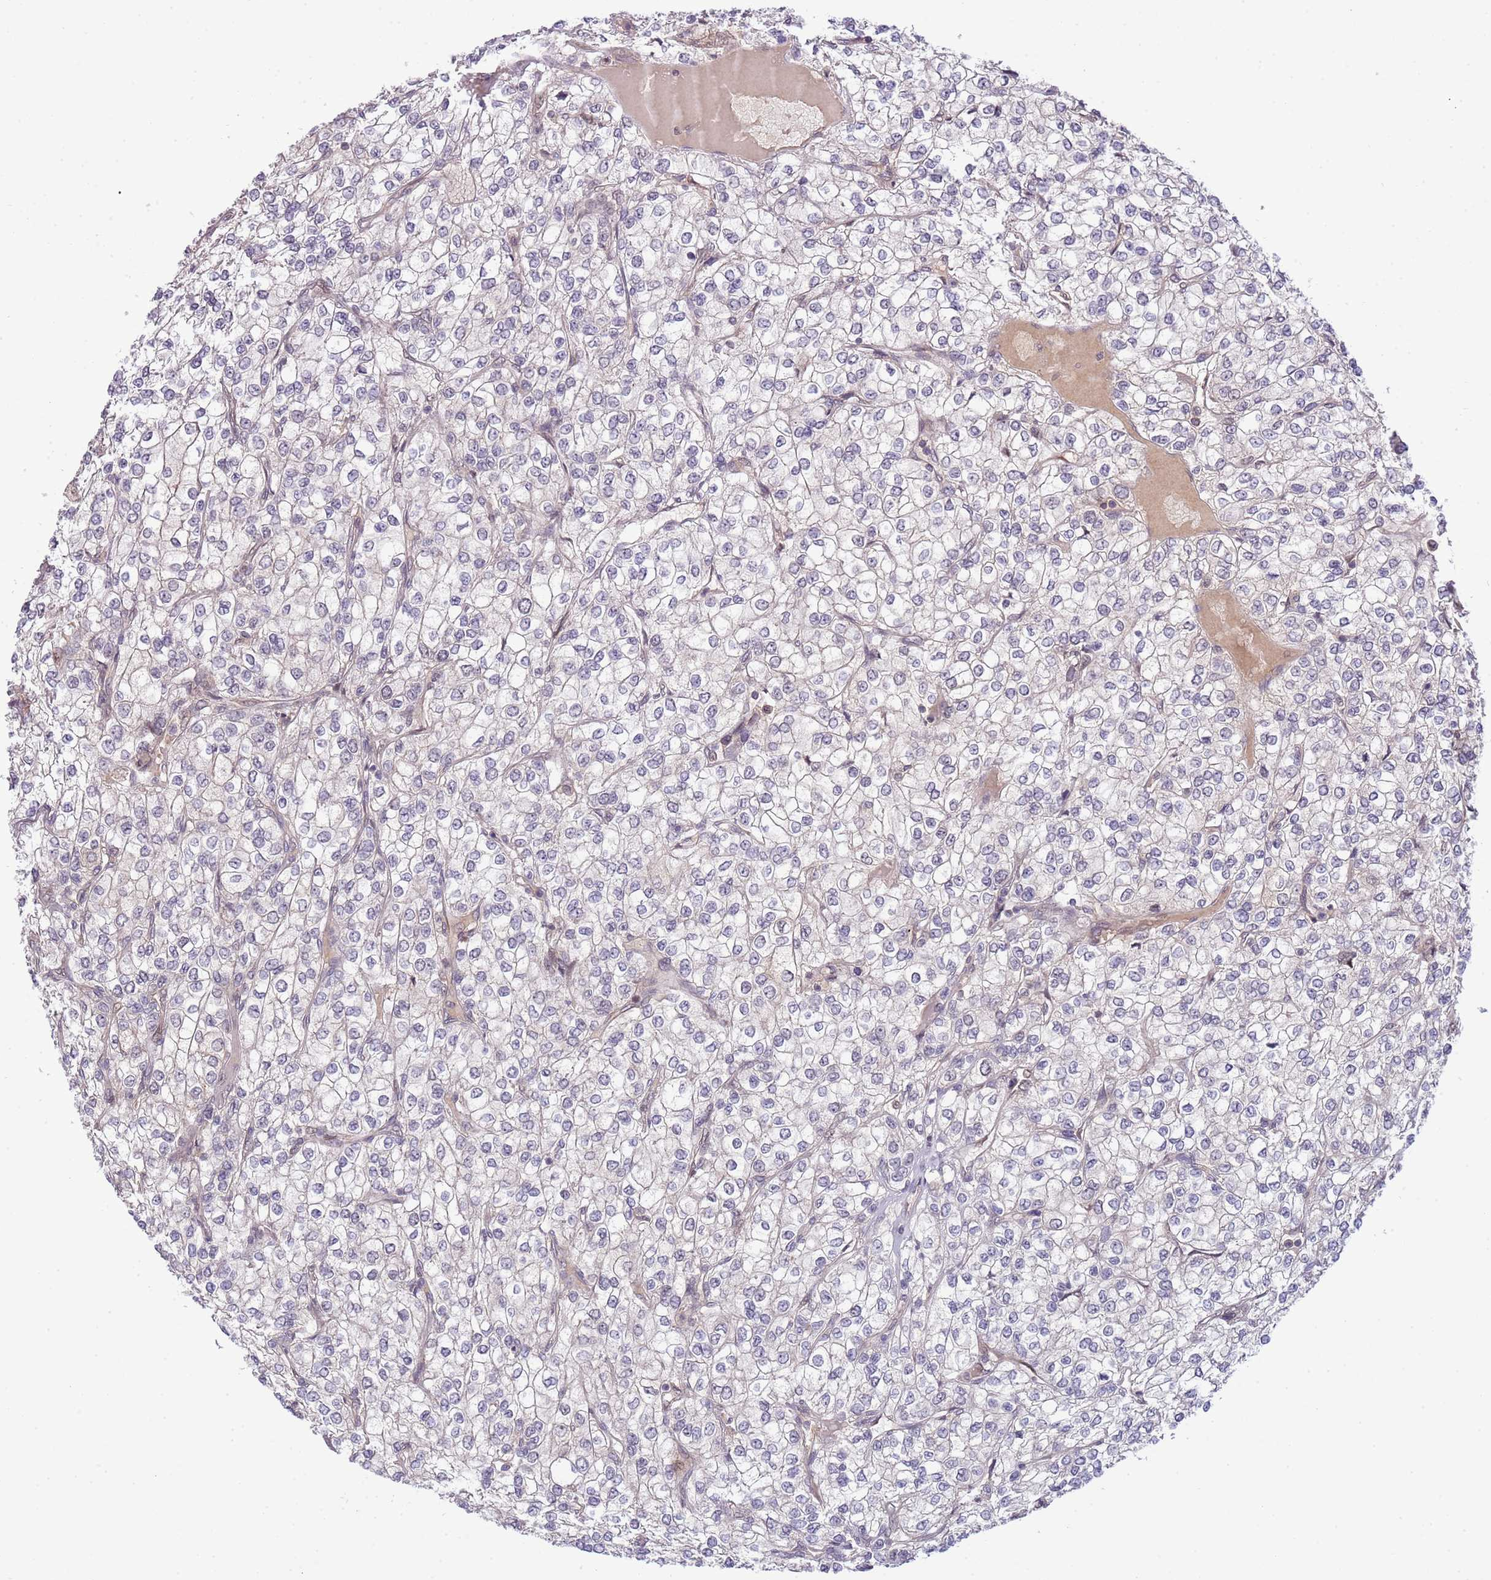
{"staining": {"intensity": "negative", "quantity": "none", "location": "none"}, "tissue": "renal cancer", "cell_type": "Tumor cells", "image_type": "cancer", "snomed": [{"axis": "morphology", "description": "Adenocarcinoma, NOS"}, {"axis": "topography", "description": "Kidney"}], "caption": "Immunohistochemical staining of human renal cancer displays no significant positivity in tumor cells.", "gene": "CHD1", "patient": {"sex": "male", "age": 80}}